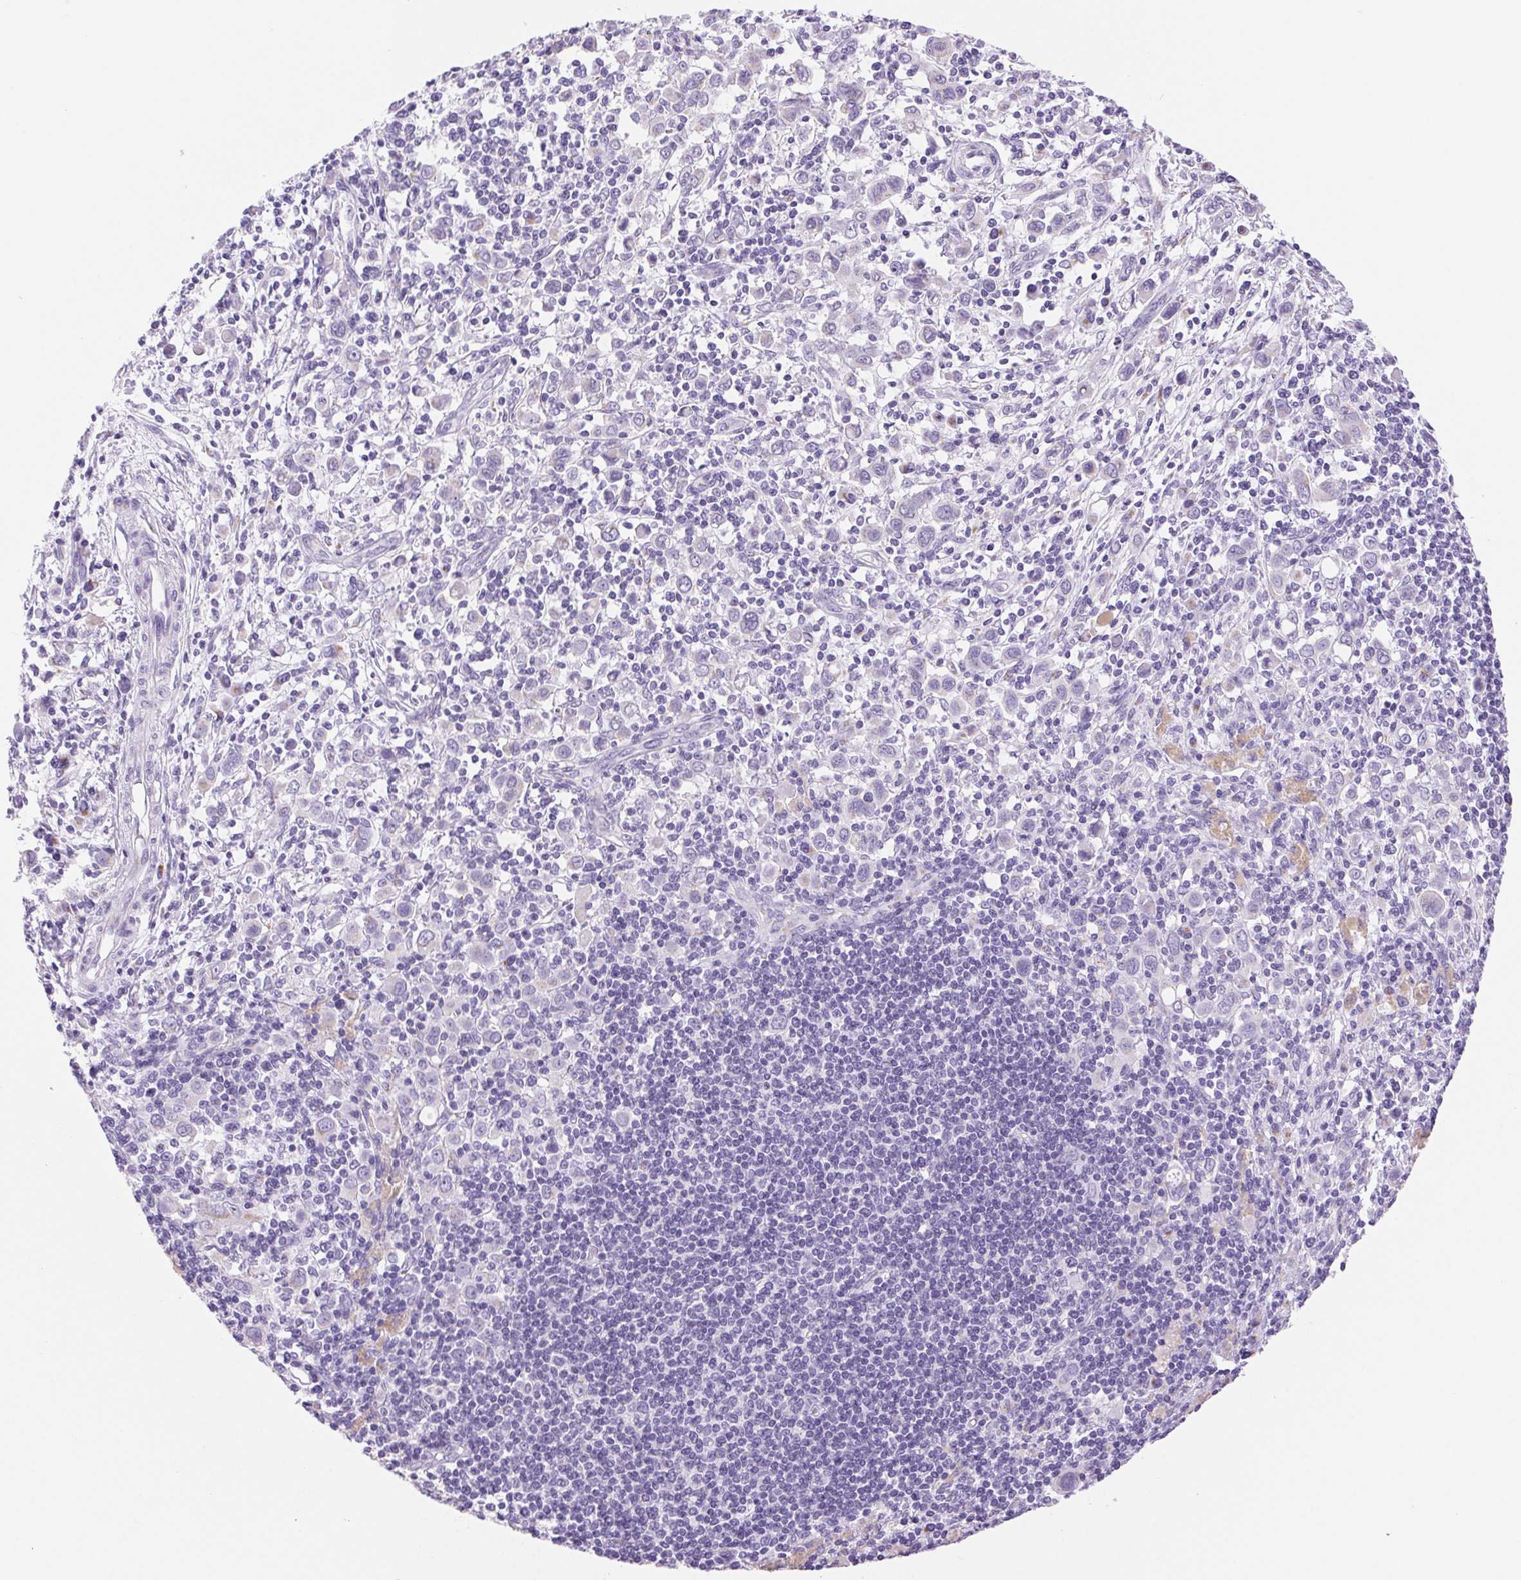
{"staining": {"intensity": "negative", "quantity": "none", "location": "none"}, "tissue": "stomach cancer", "cell_type": "Tumor cells", "image_type": "cancer", "snomed": [{"axis": "morphology", "description": "Adenocarcinoma, NOS"}, {"axis": "topography", "description": "Stomach, upper"}], "caption": "IHC image of human adenocarcinoma (stomach) stained for a protein (brown), which reveals no staining in tumor cells.", "gene": "SERPINB3", "patient": {"sex": "male", "age": 75}}